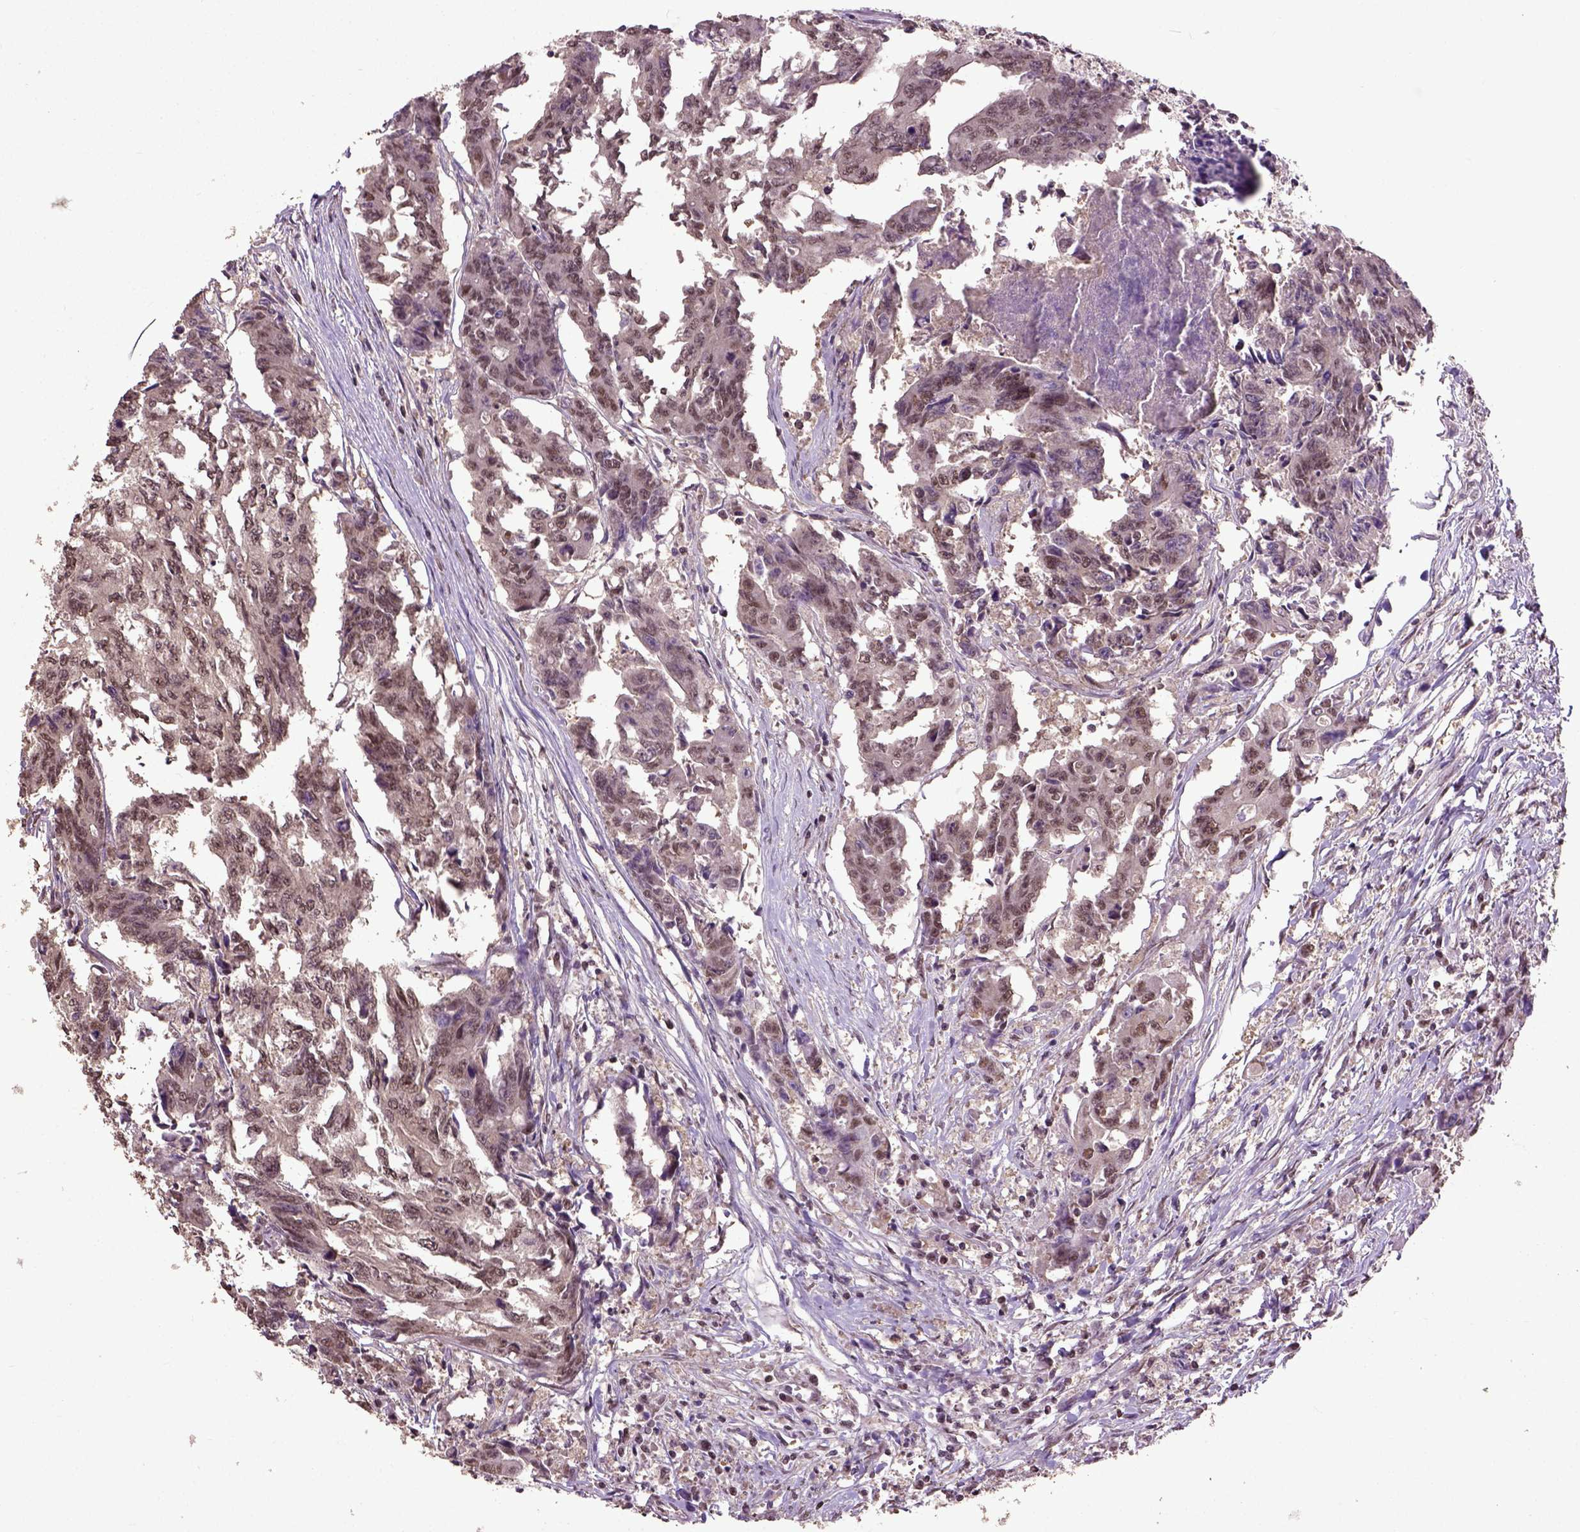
{"staining": {"intensity": "moderate", "quantity": ">75%", "location": "nuclear"}, "tissue": "colorectal cancer", "cell_type": "Tumor cells", "image_type": "cancer", "snomed": [{"axis": "morphology", "description": "Adenocarcinoma, NOS"}, {"axis": "topography", "description": "Rectum"}], "caption": "There is medium levels of moderate nuclear staining in tumor cells of colorectal cancer (adenocarcinoma), as demonstrated by immunohistochemical staining (brown color).", "gene": "UBA3", "patient": {"sex": "male", "age": 54}}